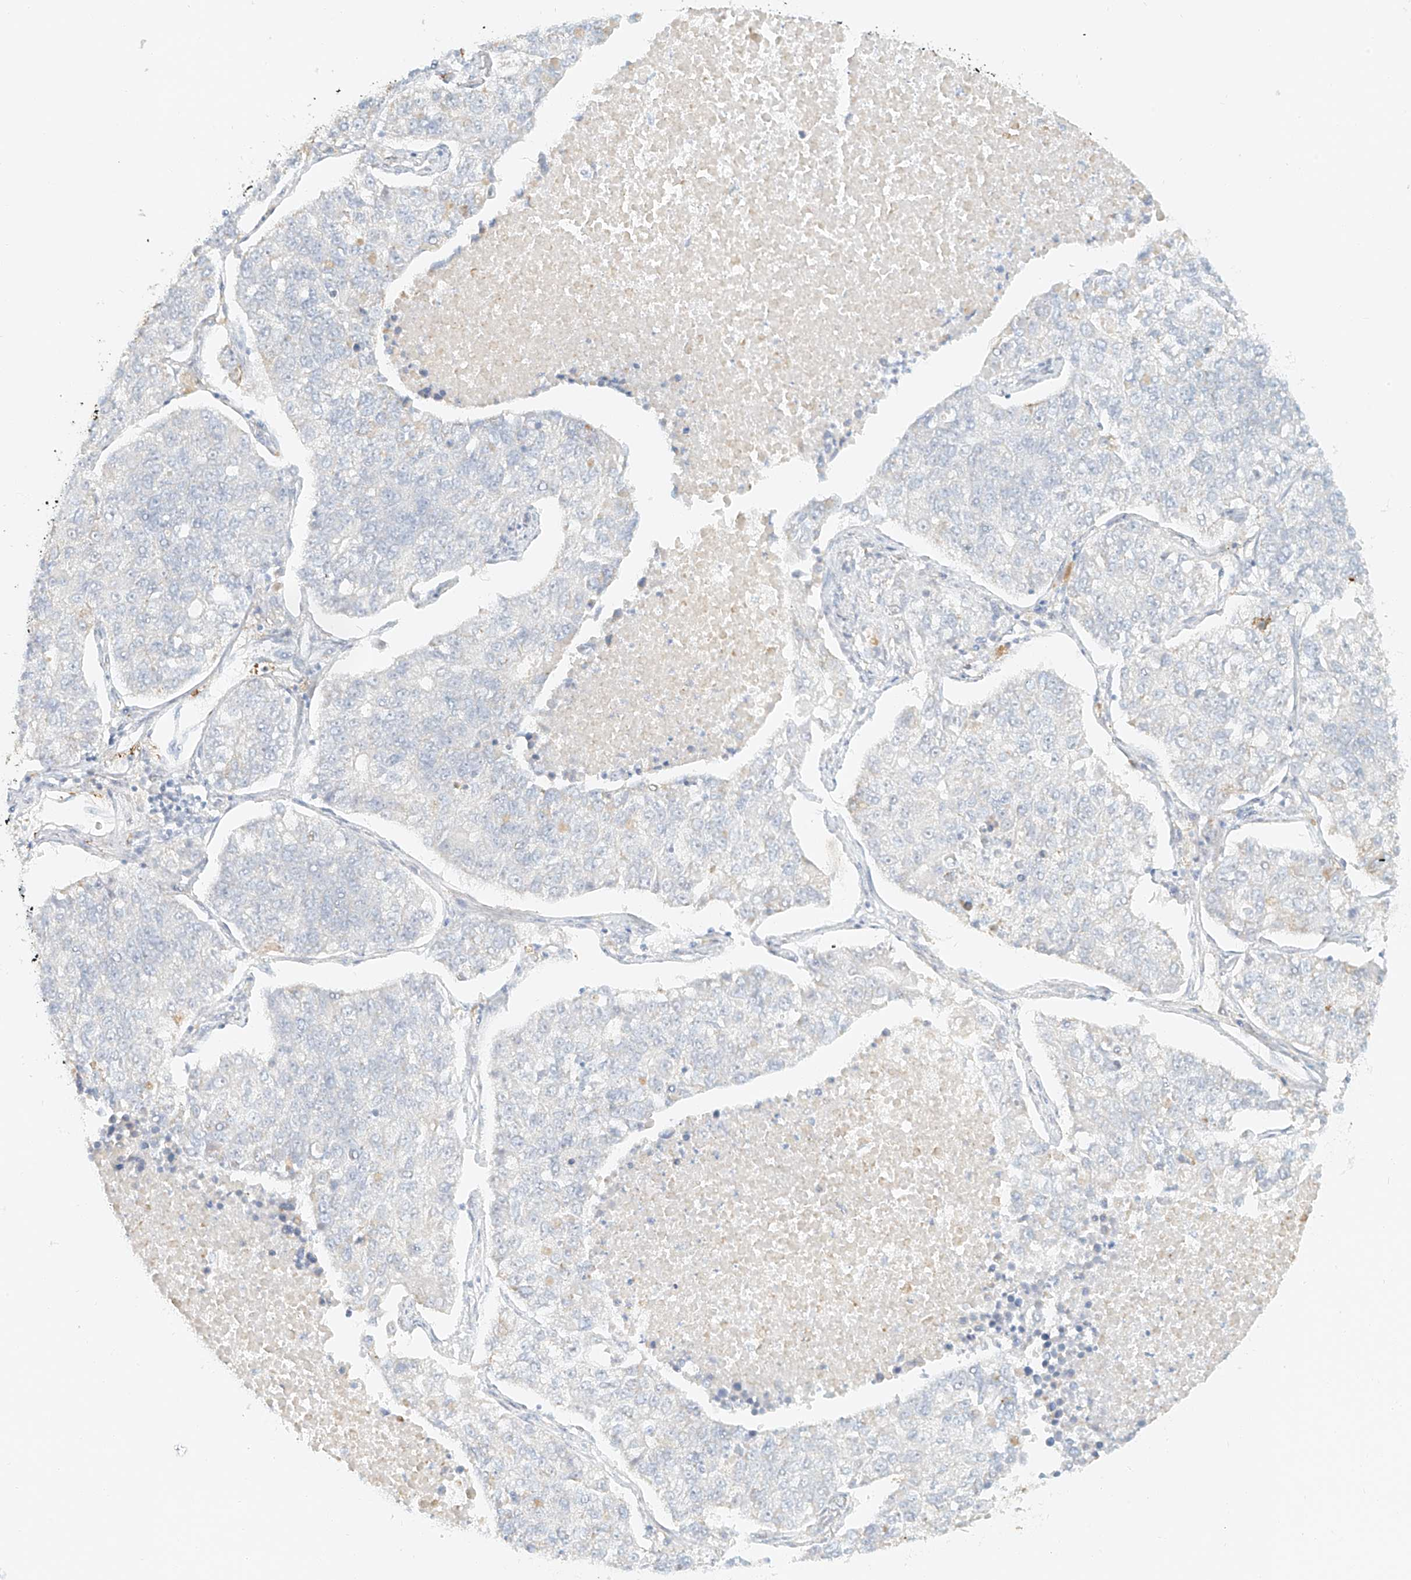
{"staining": {"intensity": "negative", "quantity": "none", "location": "none"}, "tissue": "lung cancer", "cell_type": "Tumor cells", "image_type": "cancer", "snomed": [{"axis": "morphology", "description": "Adenocarcinoma, NOS"}, {"axis": "topography", "description": "Lung"}], "caption": "This is an immunohistochemistry histopathology image of human lung cancer. There is no positivity in tumor cells.", "gene": "UPK1B", "patient": {"sex": "male", "age": 49}}